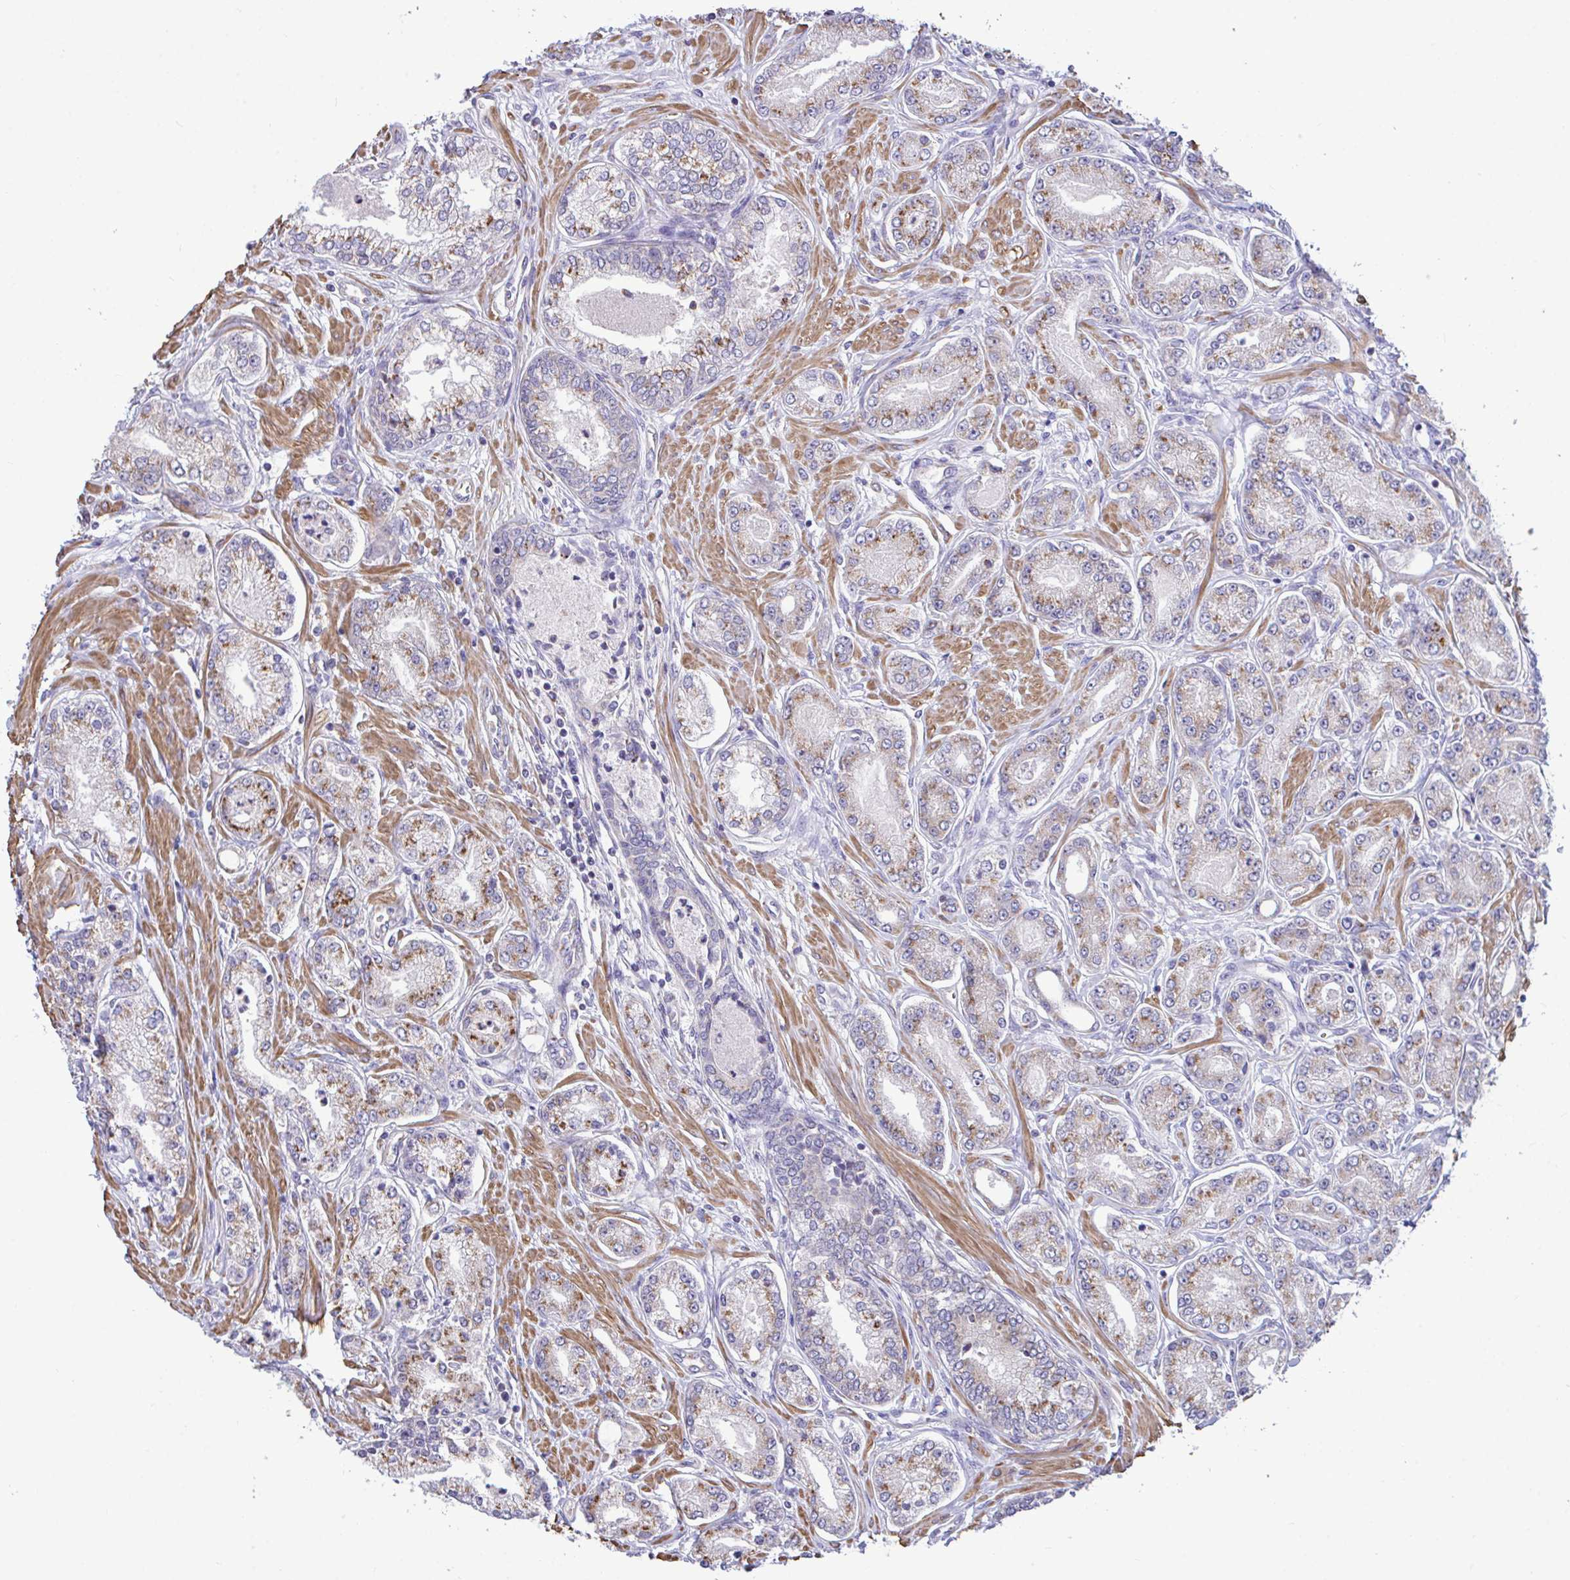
{"staining": {"intensity": "moderate", "quantity": "25%-75%", "location": "cytoplasmic/membranous"}, "tissue": "prostate cancer", "cell_type": "Tumor cells", "image_type": "cancer", "snomed": [{"axis": "morphology", "description": "Adenocarcinoma, High grade"}, {"axis": "topography", "description": "Prostate"}], "caption": "This micrograph shows IHC staining of prostate cancer (high-grade adenocarcinoma), with medium moderate cytoplasmic/membranous staining in about 25%-75% of tumor cells.", "gene": "SARS2", "patient": {"sex": "male", "age": 66}}